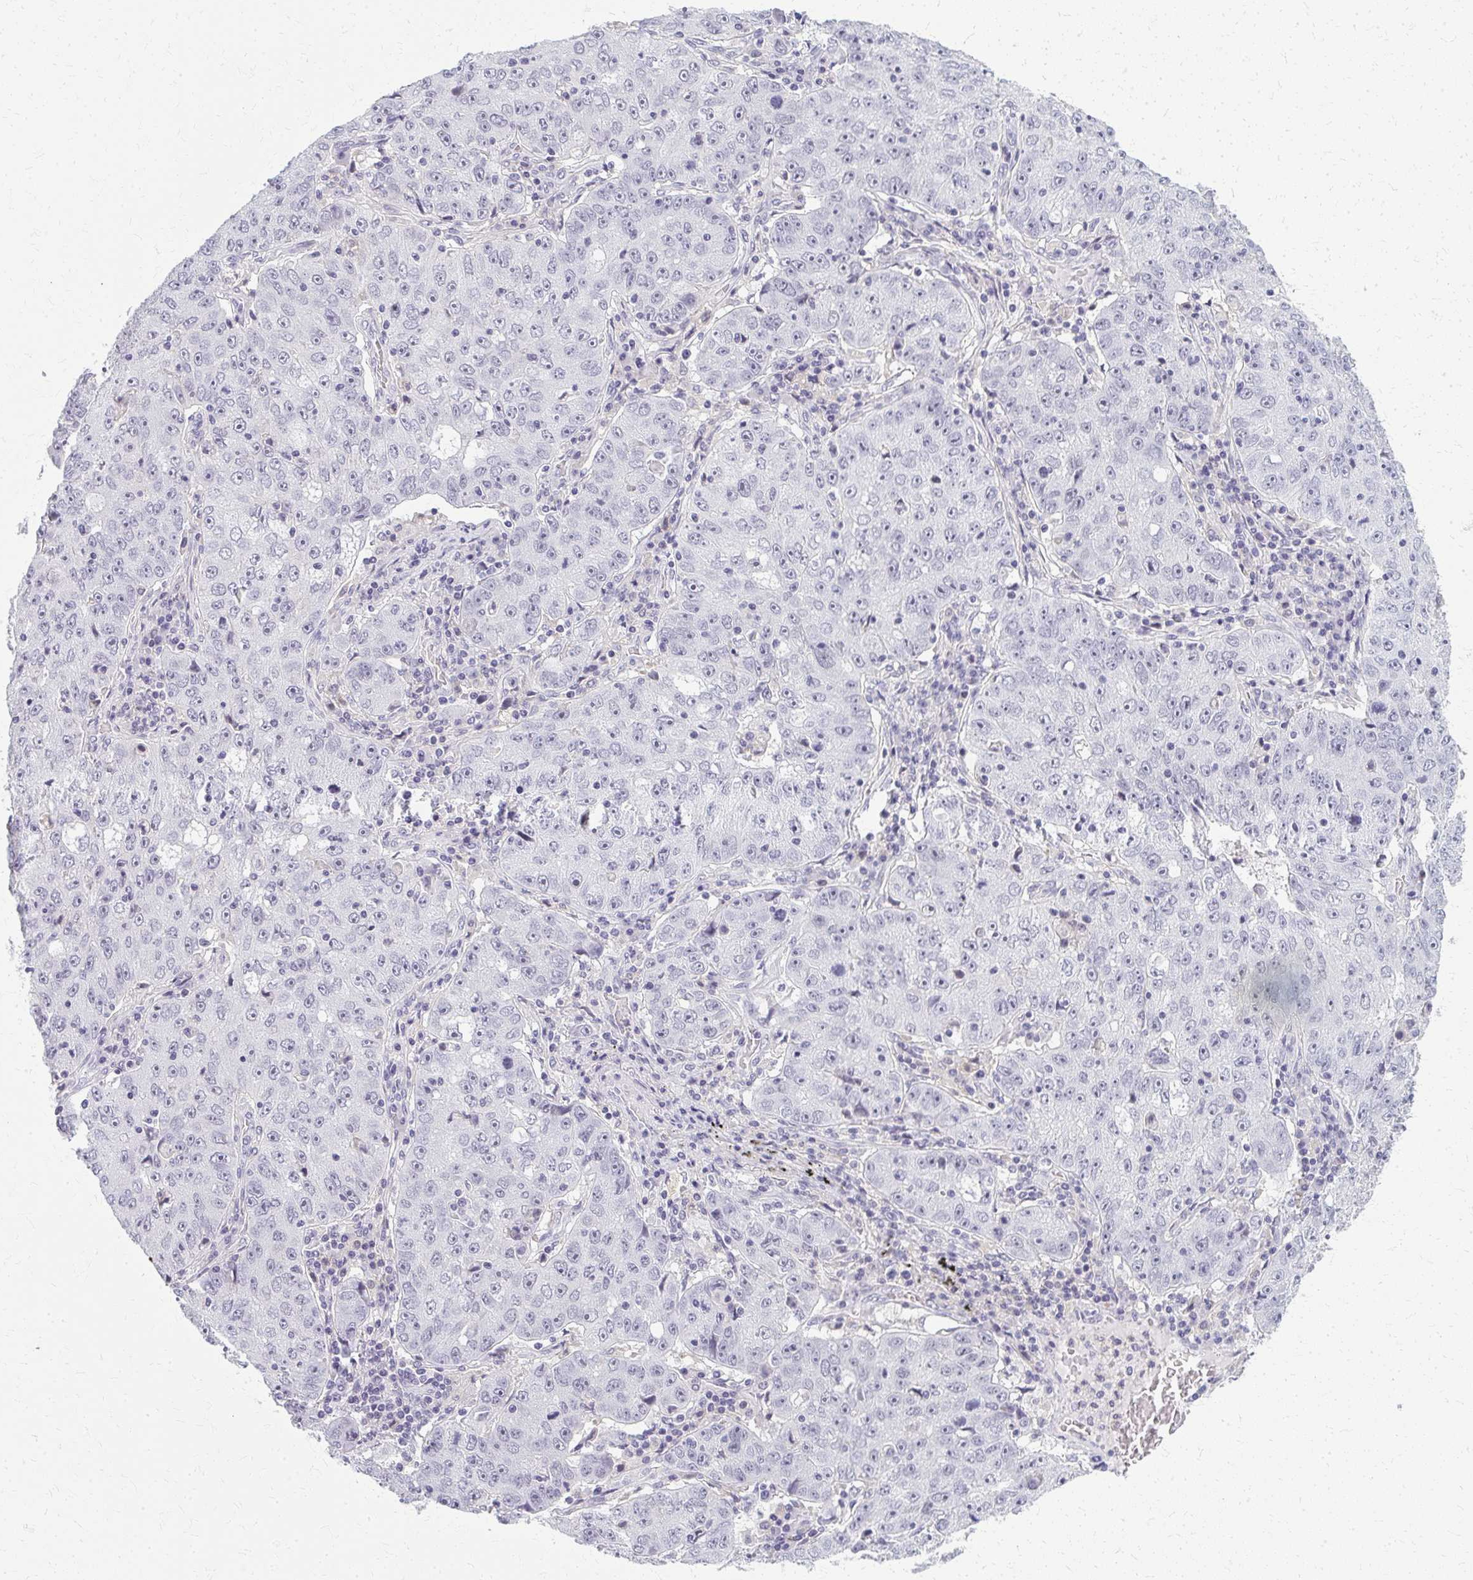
{"staining": {"intensity": "negative", "quantity": "none", "location": "none"}, "tissue": "lung cancer", "cell_type": "Tumor cells", "image_type": "cancer", "snomed": [{"axis": "morphology", "description": "Normal morphology"}, {"axis": "morphology", "description": "Adenocarcinoma, NOS"}, {"axis": "topography", "description": "Lymph node"}, {"axis": "topography", "description": "Lung"}], "caption": "Lung cancer was stained to show a protein in brown. There is no significant positivity in tumor cells. (DAB (3,3'-diaminobenzidine) immunohistochemistry (IHC) visualized using brightfield microscopy, high magnification).", "gene": "CASQ2", "patient": {"sex": "female", "age": 57}}